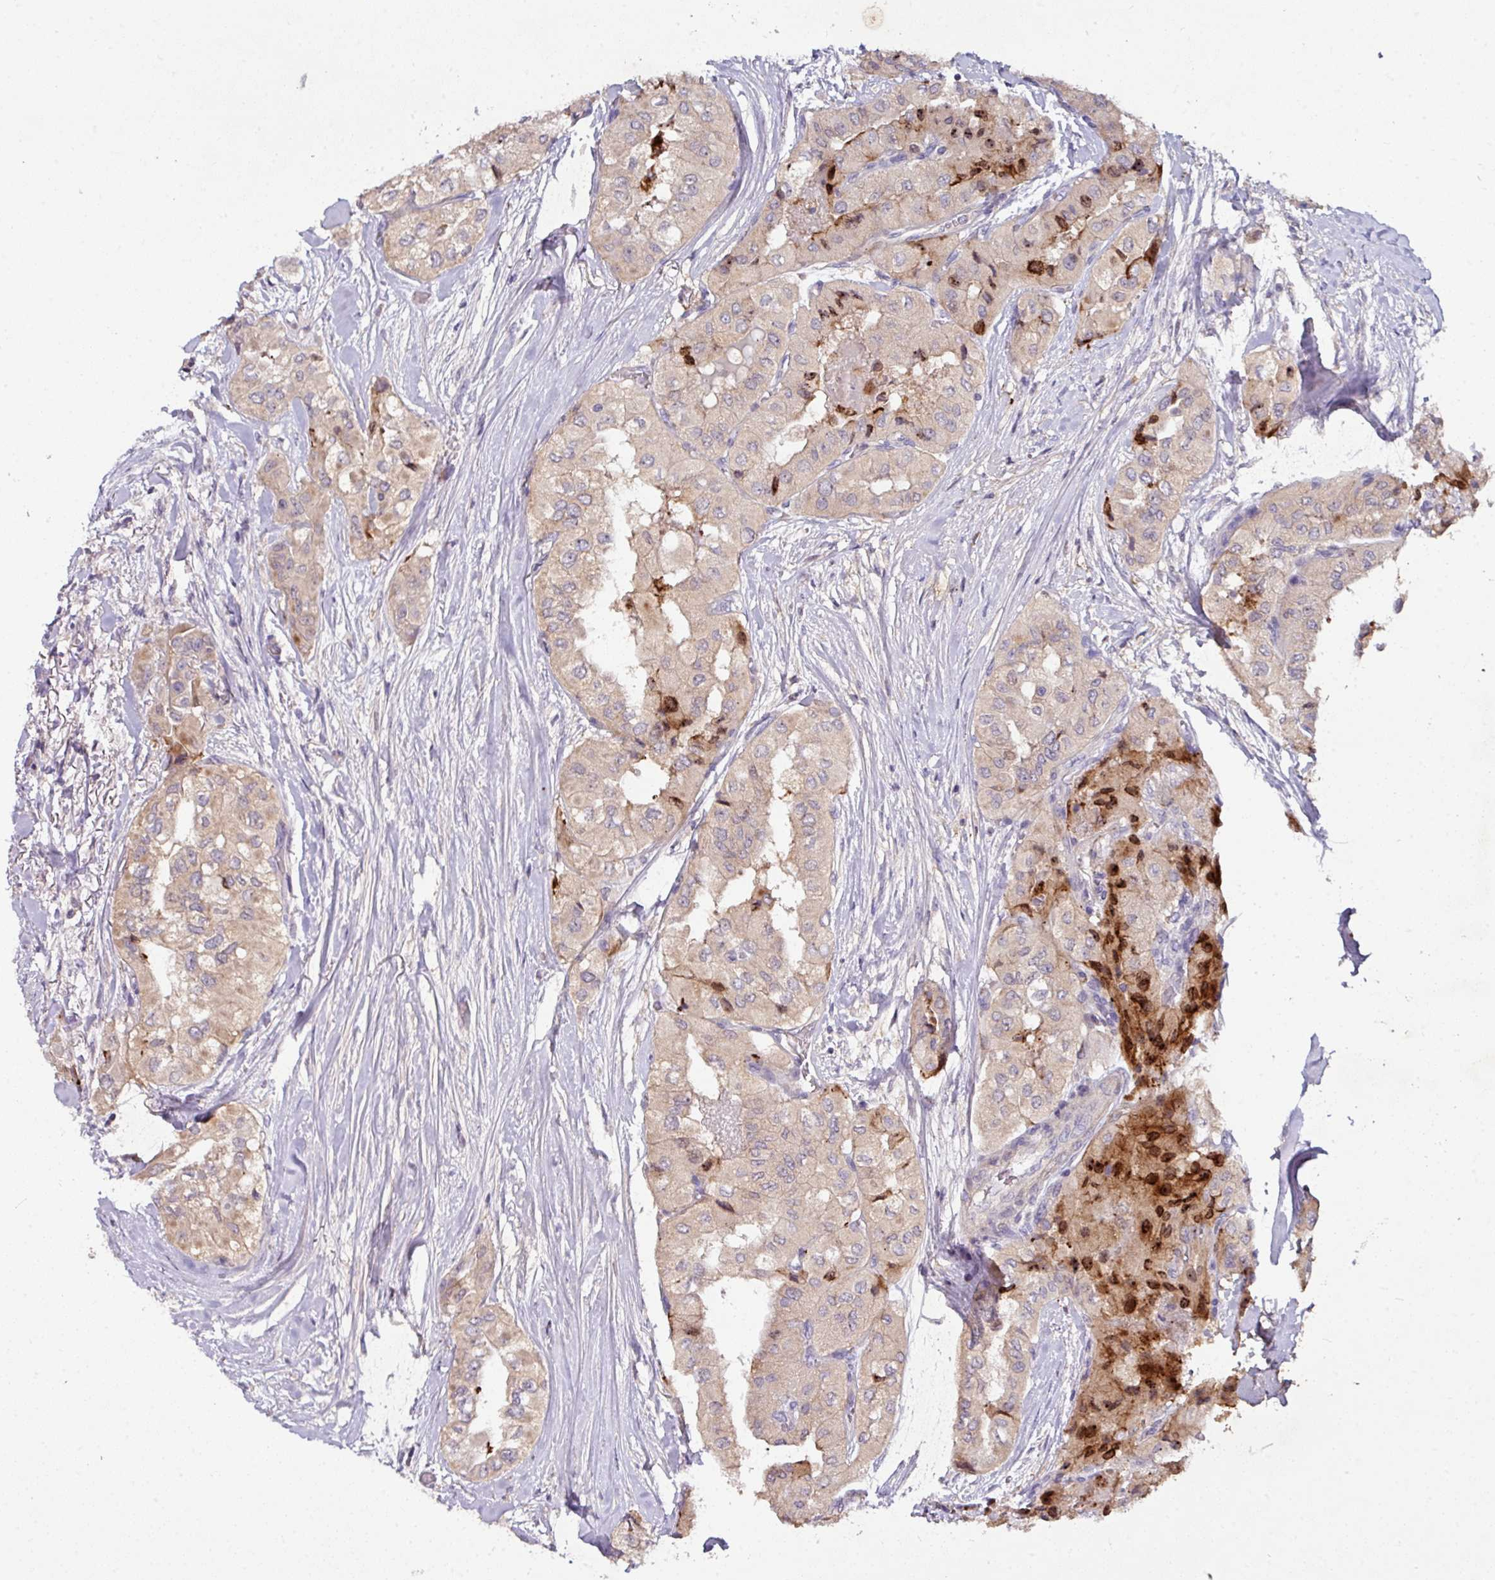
{"staining": {"intensity": "strong", "quantity": "<25%", "location": "cytoplasmic/membranous,nuclear"}, "tissue": "thyroid cancer", "cell_type": "Tumor cells", "image_type": "cancer", "snomed": [{"axis": "morphology", "description": "Papillary adenocarcinoma, NOS"}, {"axis": "topography", "description": "Thyroid gland"}], "caption": "Immunohistochemistry (IHC) micrograph of thyroid papillary adenocarcinoma stained for a protein (brown), which demonstrates medium levels of strong cytoplasmic/membranous and nuclear expression in approximately <25% of tumor cells.", "gene": "AEBP2", "patient": {"sex": "female", "age": 59}}